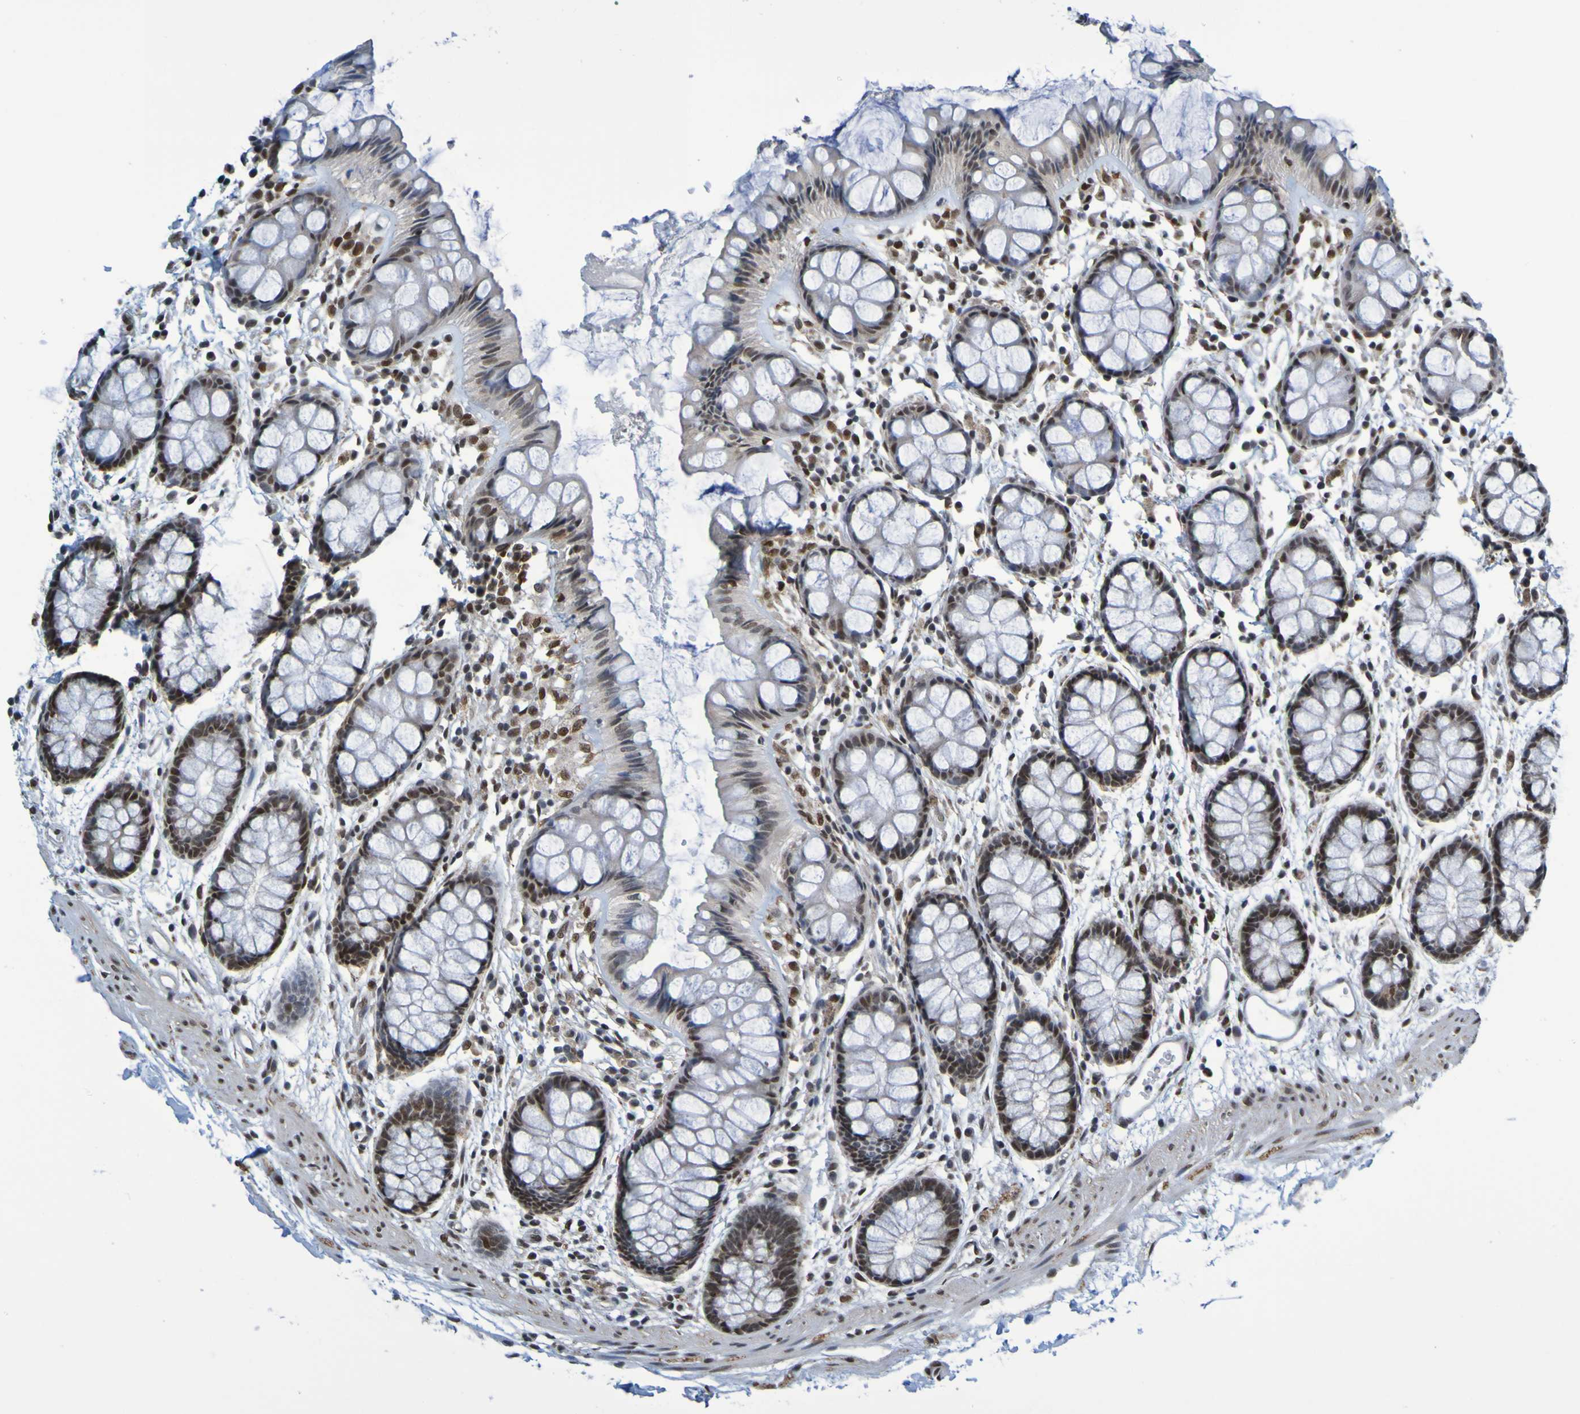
{"staining": {"intensity": "strong", "quantity": ">75%", "location": "nuclear"}, "tissue": "rectum", "cell_type": "Glandular cells", "image_type": "normal", "snomed": [{"axis": "morphology", "description": "Normal tissue, NOS"}, {"axis": "topography", "description": "Rectum"}], "caption": "This histopathology image reveals benign rectum stained with immunohistochemistry to label a protein in brown. The nuclear of glandular cells show strong positivity for the protein. Nuclei are counter-stained blue.", "gene": "HDAC2", "patient": {"sex": "female", "age": 66}}